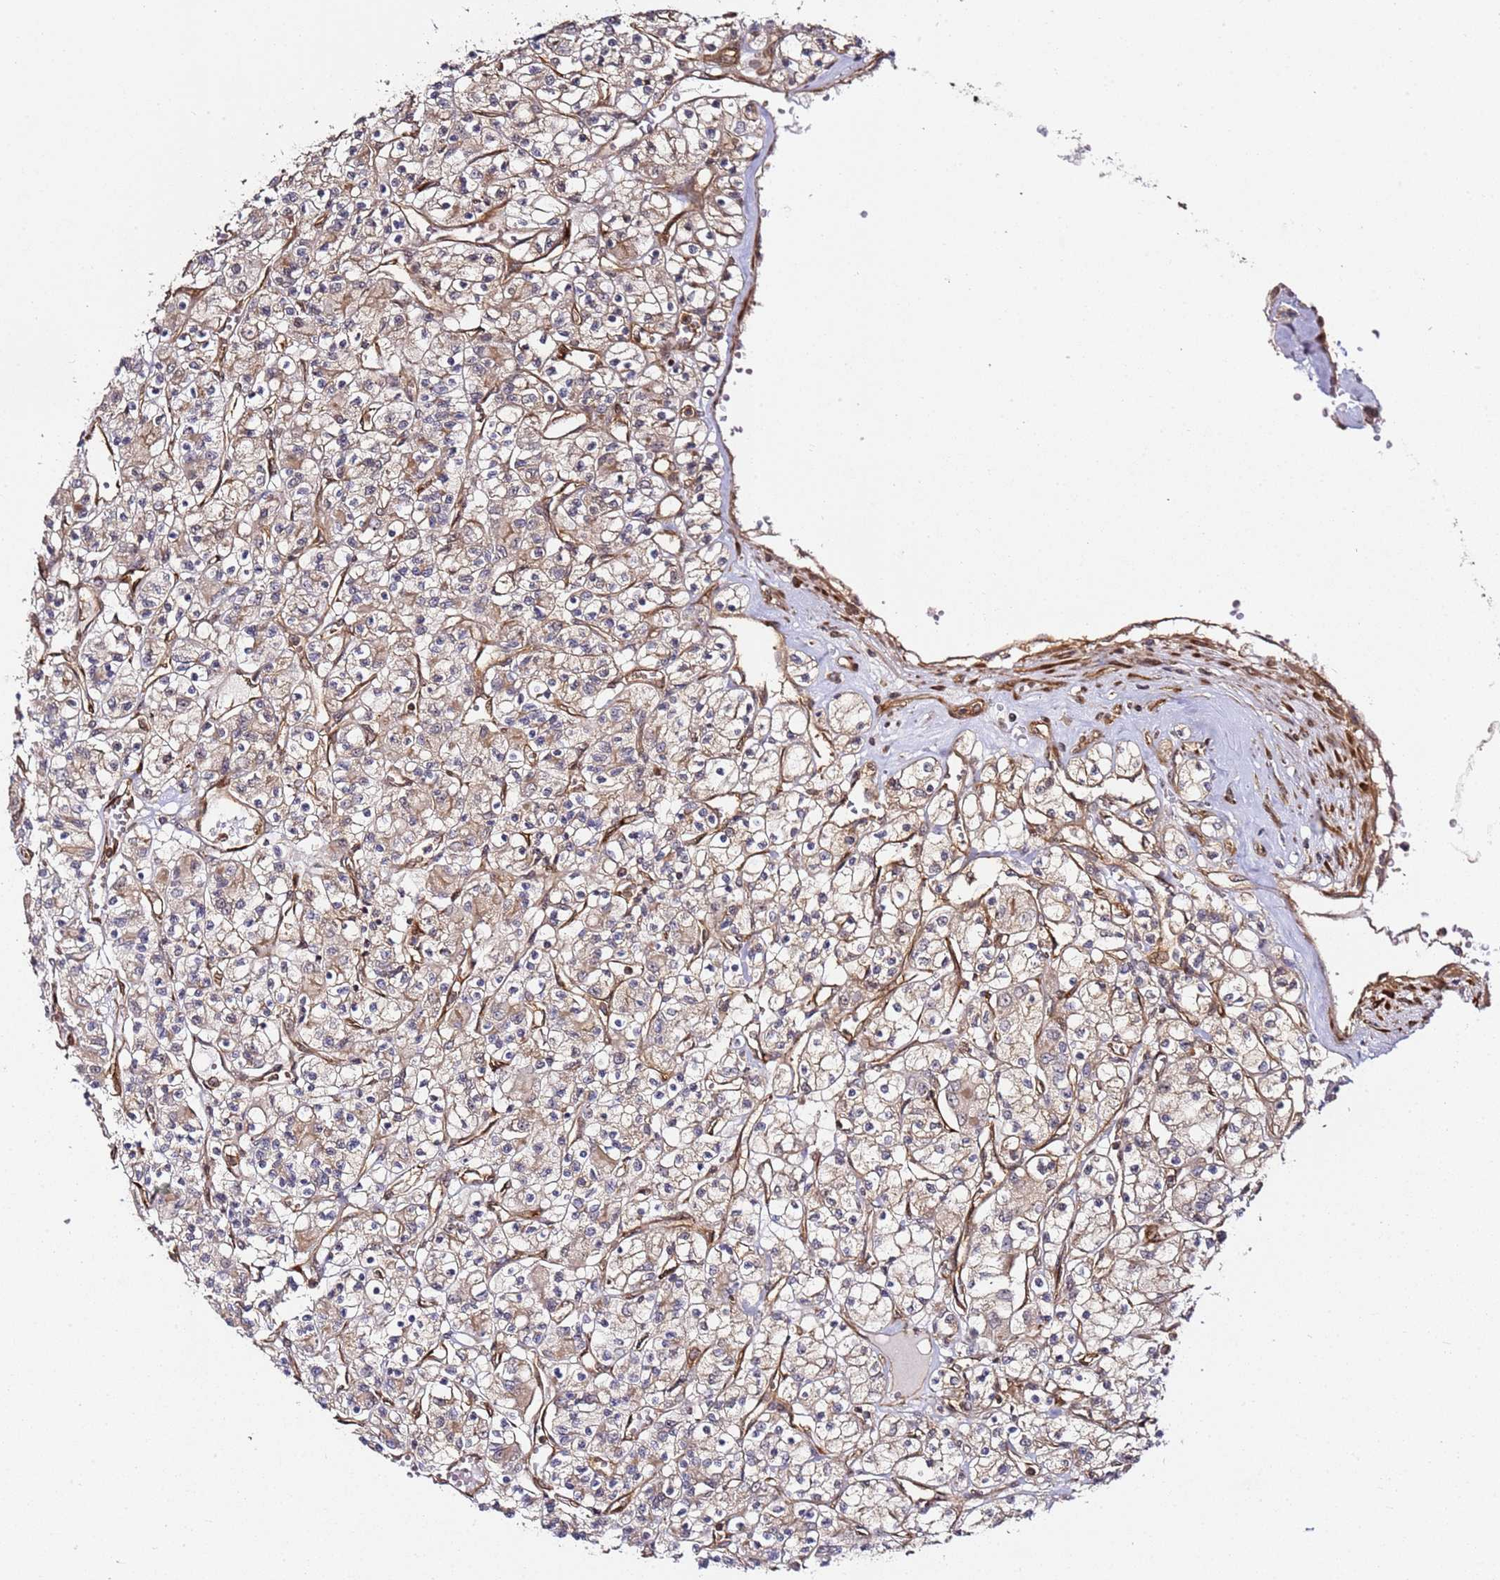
{"staining": {"intensity": "weak", "quantity": ">75%", "location": "cytoplasmic/membranous"}, "tissue": "renal cancer", "cell_type": "Tumor cells", "image_type": "cancer", "snomed": [{"axis": "morphology", "description": "Adenocarcinoma, NOS"}, {"axis": "topography", "description": "Kidney"}], "caption": "Tumor cells exhibit low levels of weak cytoplasmic/membranous expression in about >75% of cells in adenocarcinoma (renal).", "gene": "CCNYL1", "patient": {"sex": "female", "age": 59}}